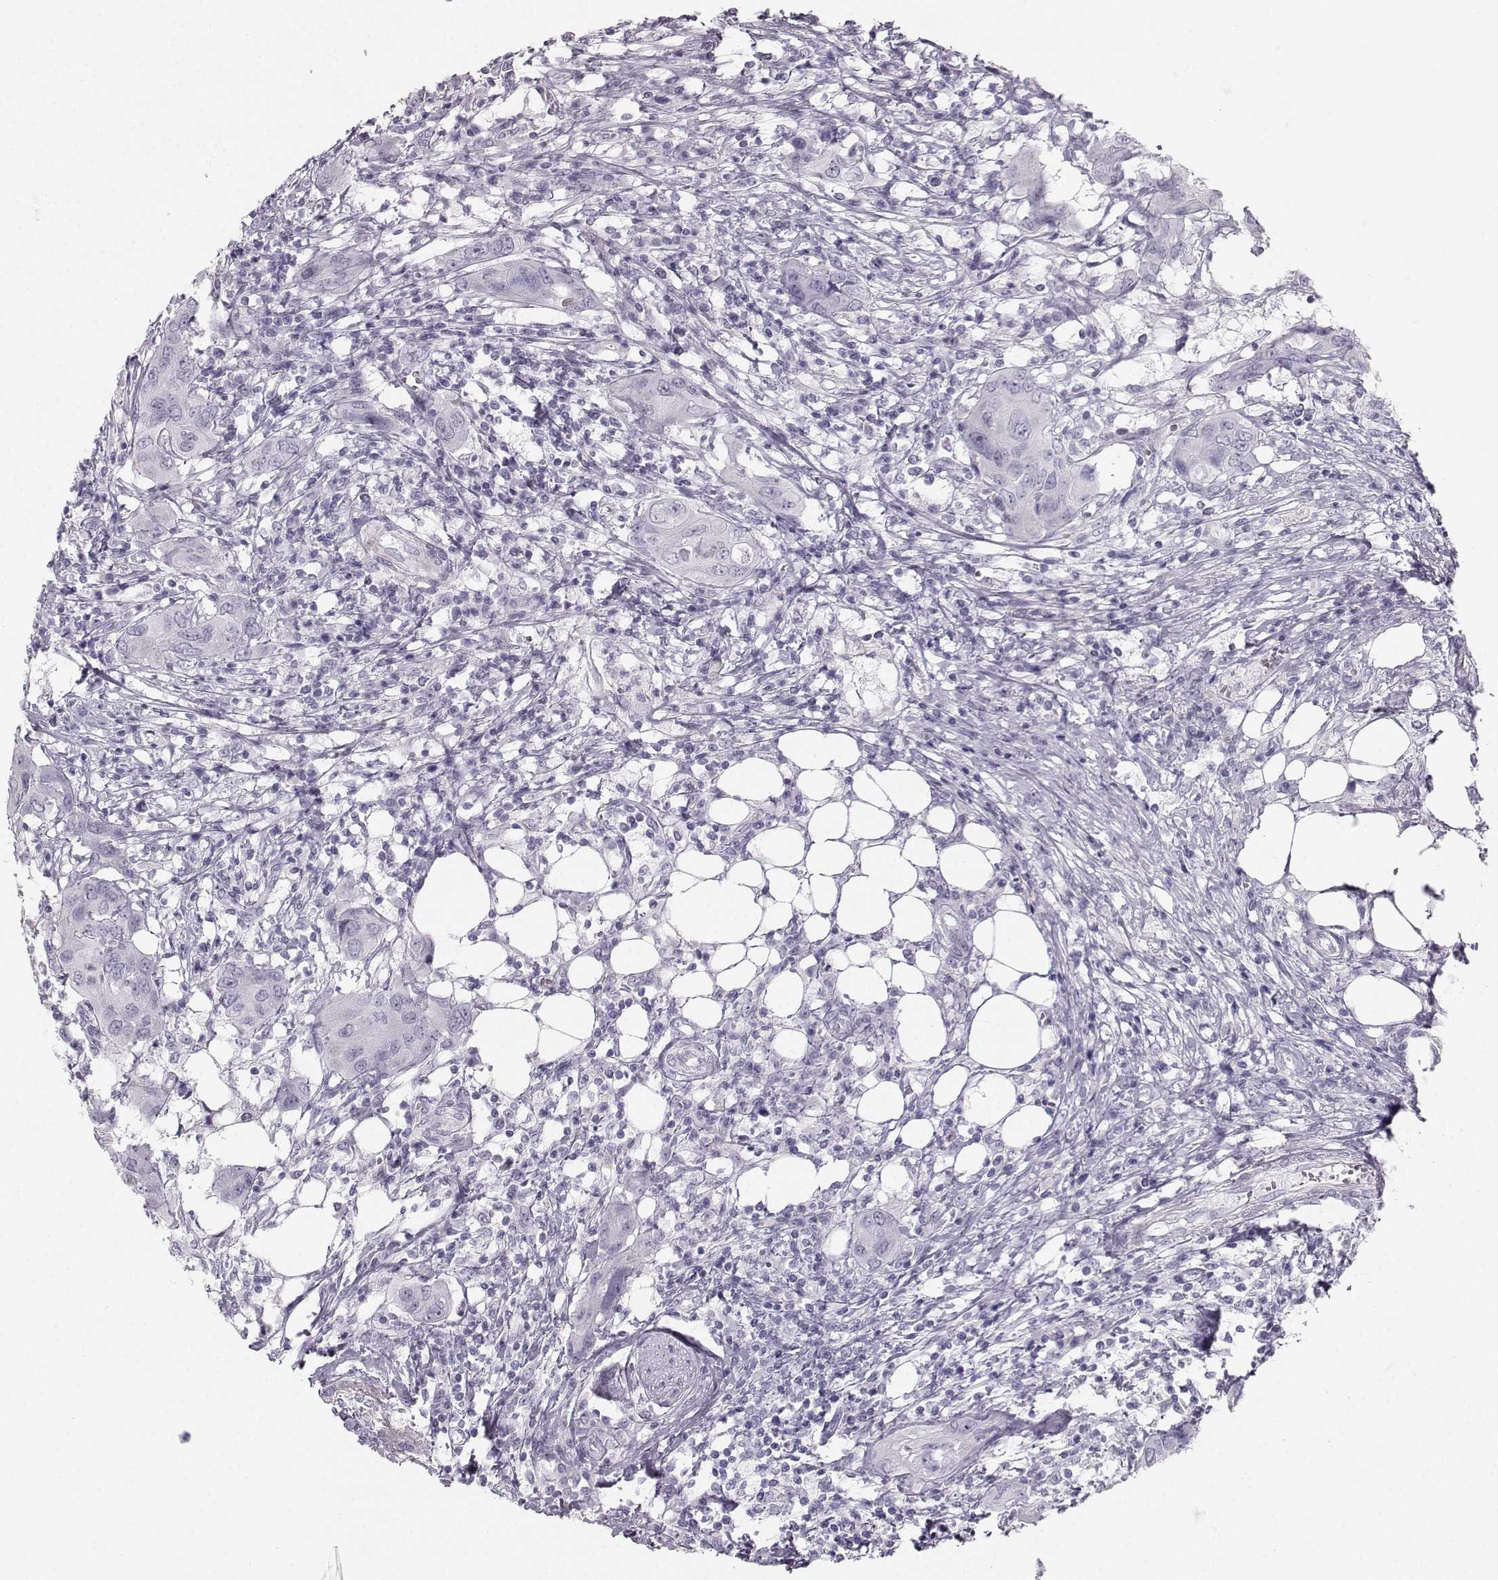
{"staining": {"intensity": "negative", "quantity": "none", "location": "none"}, "tissue": "urothelial cancer", "cell_type": "Tumor cells", "image_type": "cancer", "snomed": [{"axis": "morphology", "description": "Urothelial carcinoma, NOS"}, {"axis": "morphology", "description": "Urothelial carcinoma, High grade"}, {"axis": "topography", "description": "Urinary bladder"}], "caption": "Tumor cells are negative for brown protein staining in urothelial carcinoma (high-grade).", "gene": "CASR", "patient": {"sex": "male", "age": 63}}